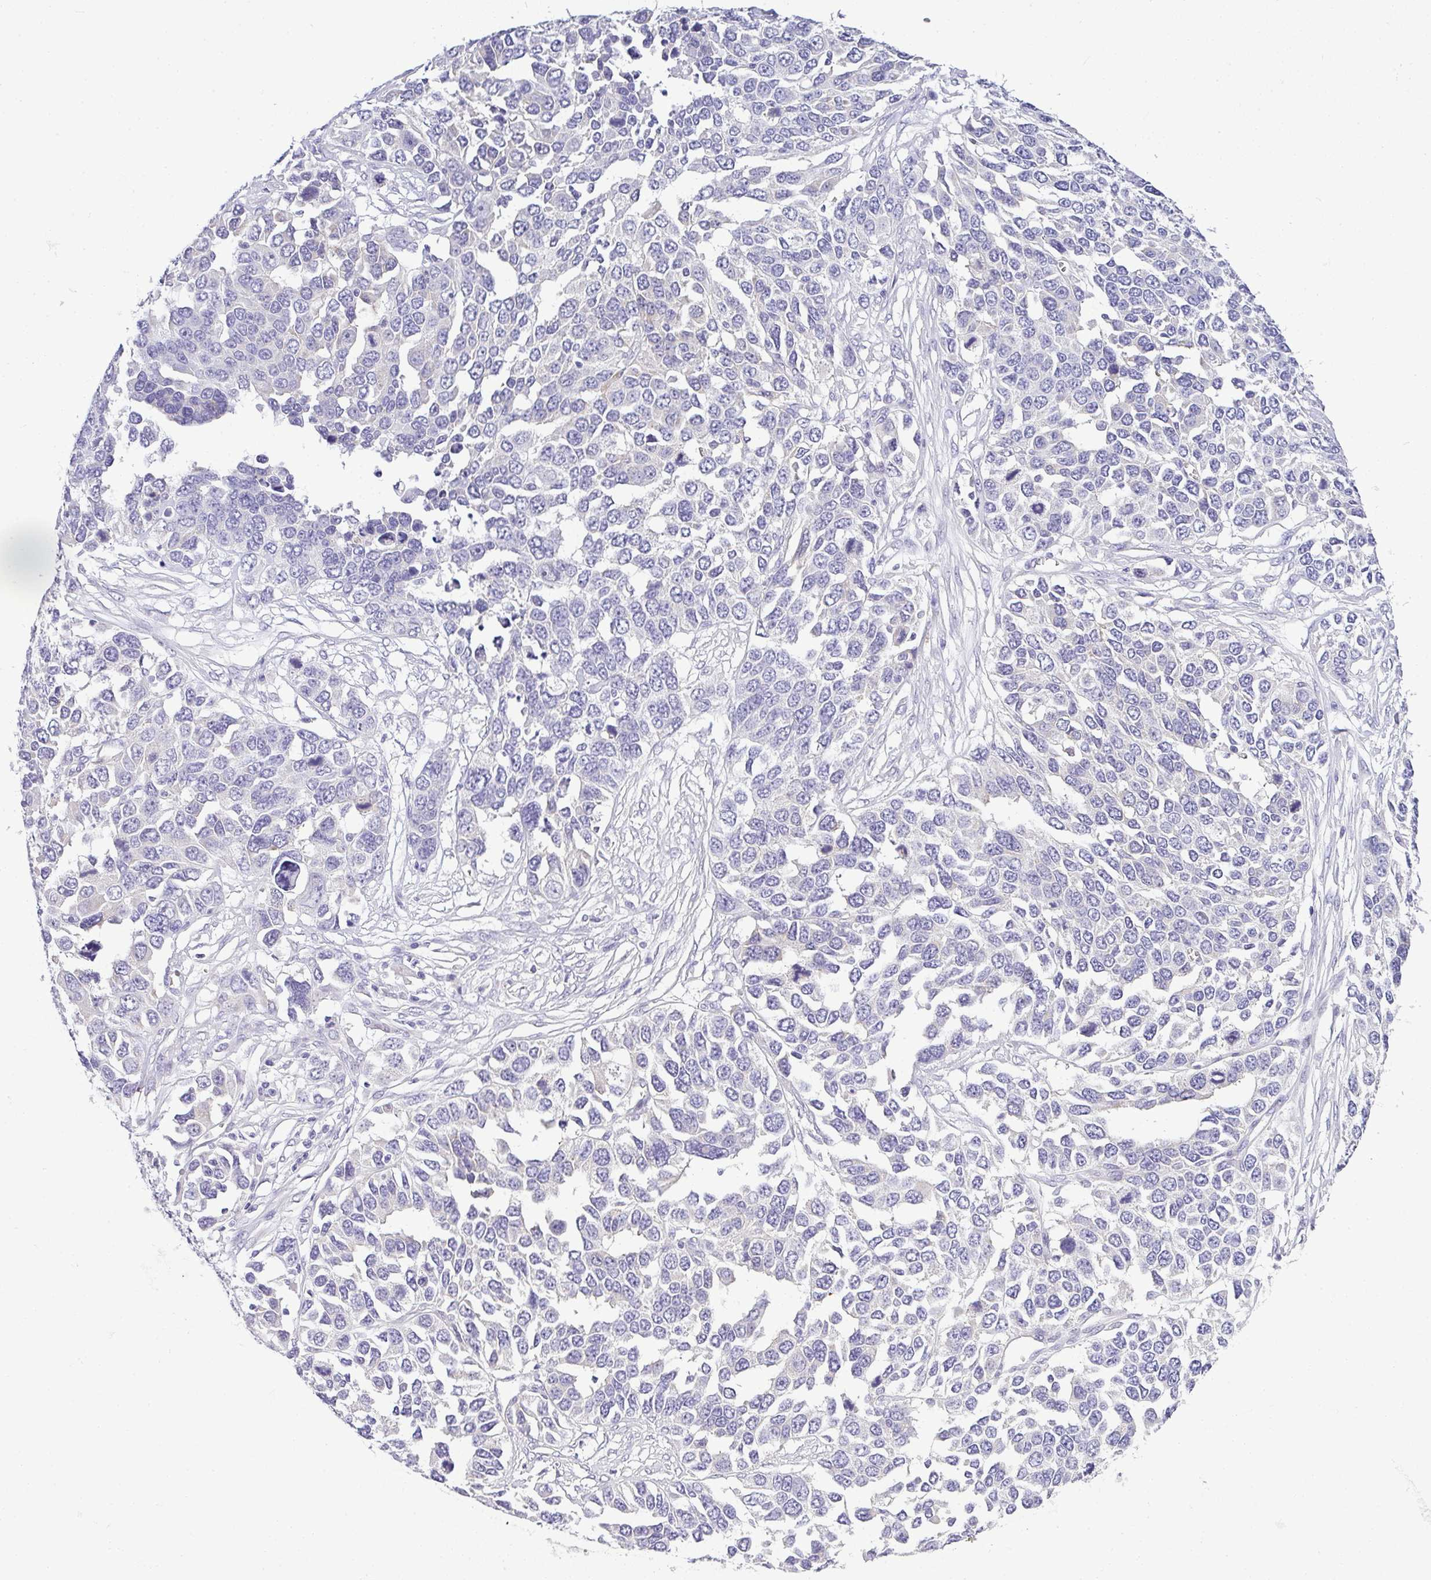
{"staining": {"intensity": "negative", "quantity": "none", "location": "none"}, "tissue": "ovarian cancer", "cell_type": "Tumor cells", "image_type": "cancer", "snomed": [{"axis": "morphology", "description": "Cystadenocarcinoma, serous, NOS"}, {"axis": "topography", "description": "Ovary"}], "caption": "The image demonstrates no significant expression in tumor cells of ovarian cancer (serous cystadenocarcinoma). Nuclei are stained in blue.", "gene": "LIPE", "patient": {"sex": "female", "age": 76}}